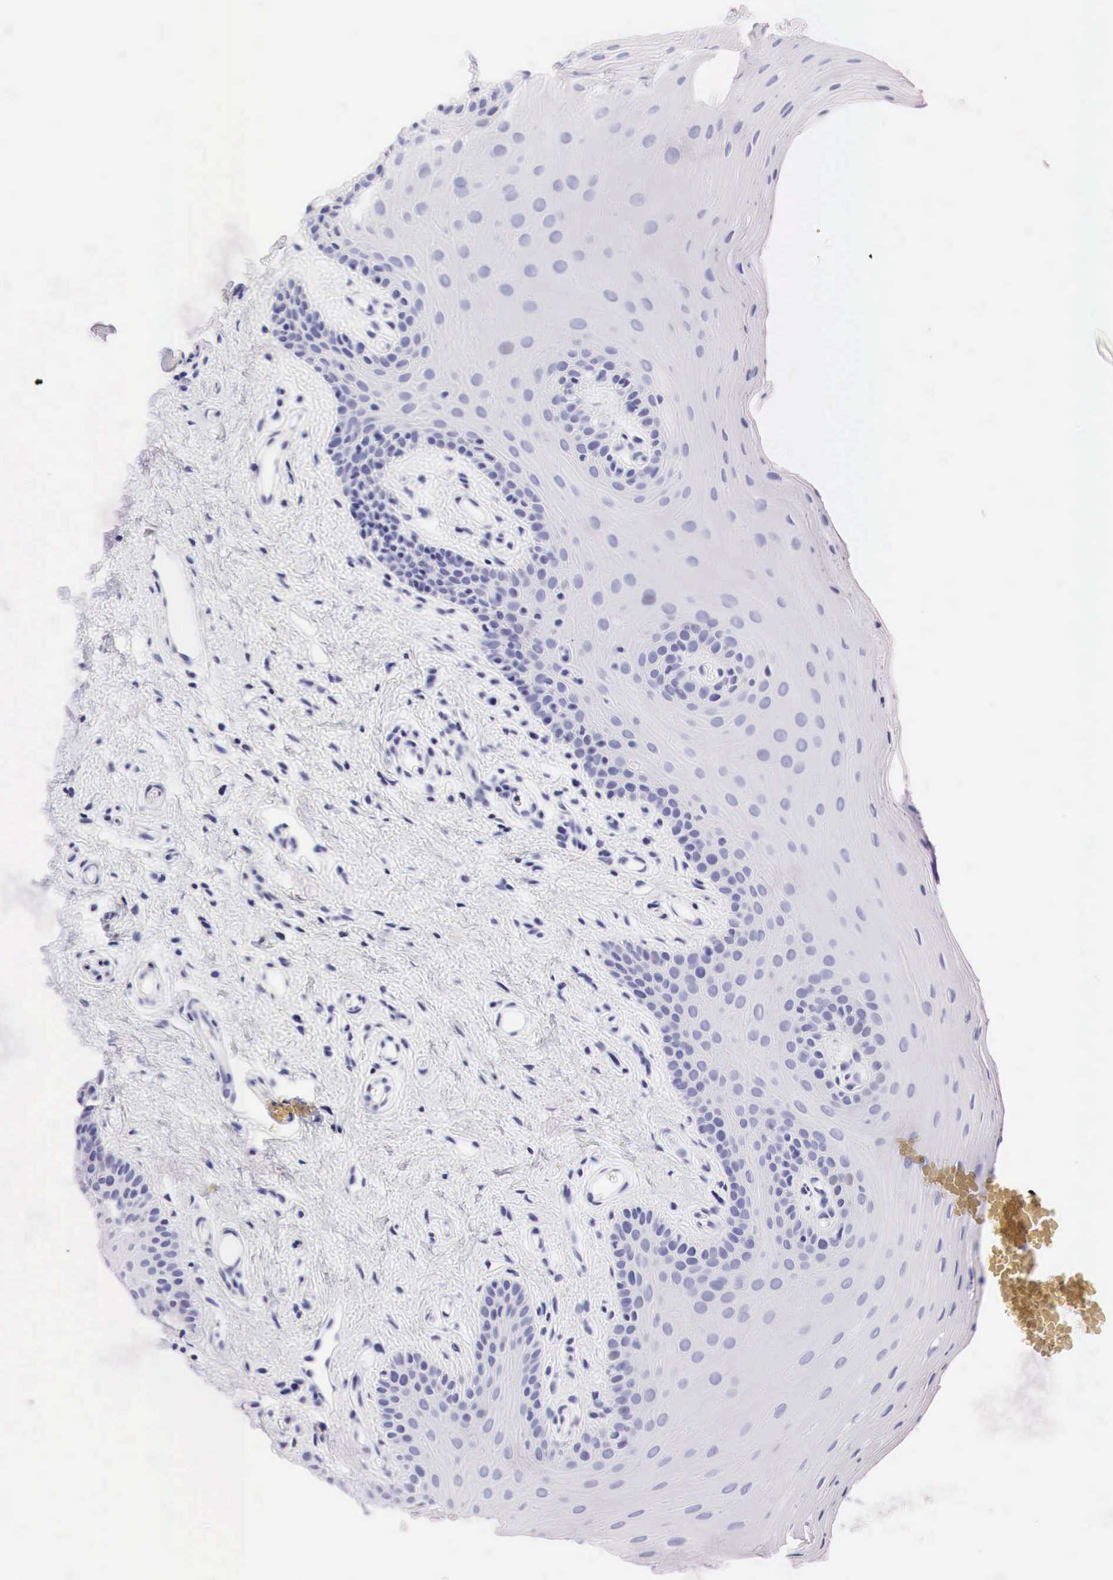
{"staining": {"intensity": "negative", "quantity": "none", "location": "none"}, "tissue": "oral mucosa", "cell_type": "Squamous epithelial cells", "image_type": "normal", "snomed": [{"axis": "morphology", "description": "Normal tissue, NOS"}, {"axis": "topography", "description": "Oral tissue"}], "caption": "Immunohistochemistry (IHC) image of benign human oral mucosa stained for a protein (brown), which exhibits no staining in squamous epithelial cells.", "gene": "PTH", "patient": {"sex": "male", "age": 14}}